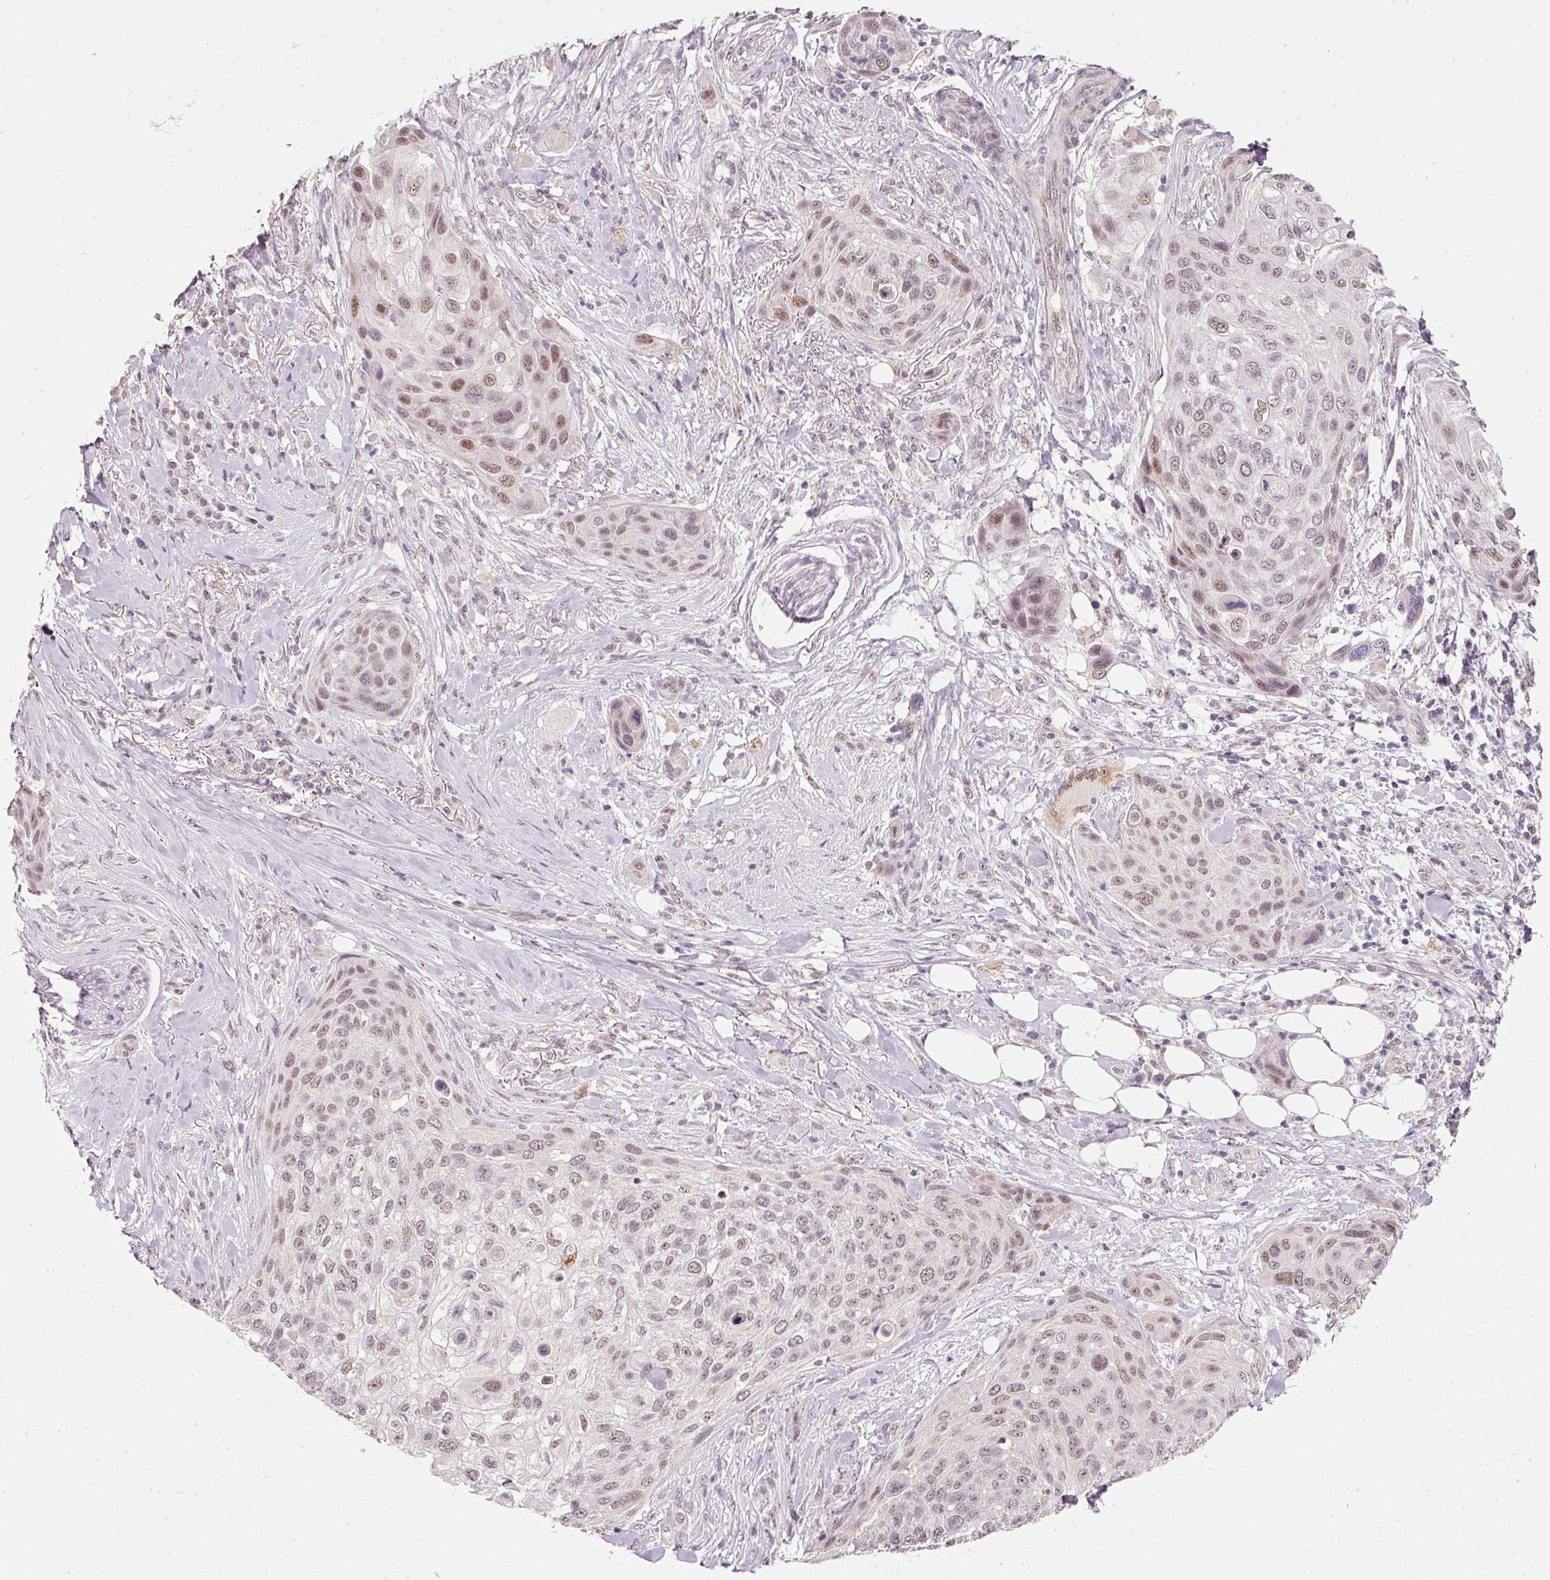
{"staining": {"intensity": "moderate", "quantity": "<25%", "location": "nuclear"}, "tissue": "skin cancer", "cell_type": "Tumor cells", "image_type": "cancer", "snomed": [{"axis": "morphology", "description": "Squamous cell carcinoma, NOS"}, {"axis": "topography", "description": "Skin"}], "caption": "This photomicrograph exhibits immunohistochemistry staining of squamous cell carcinoma (skin), with low moderate nuclear expression in about <25% of tumor cells.", "gene": "FSTL3", "patient": {"sex": "female", "age": 87}}